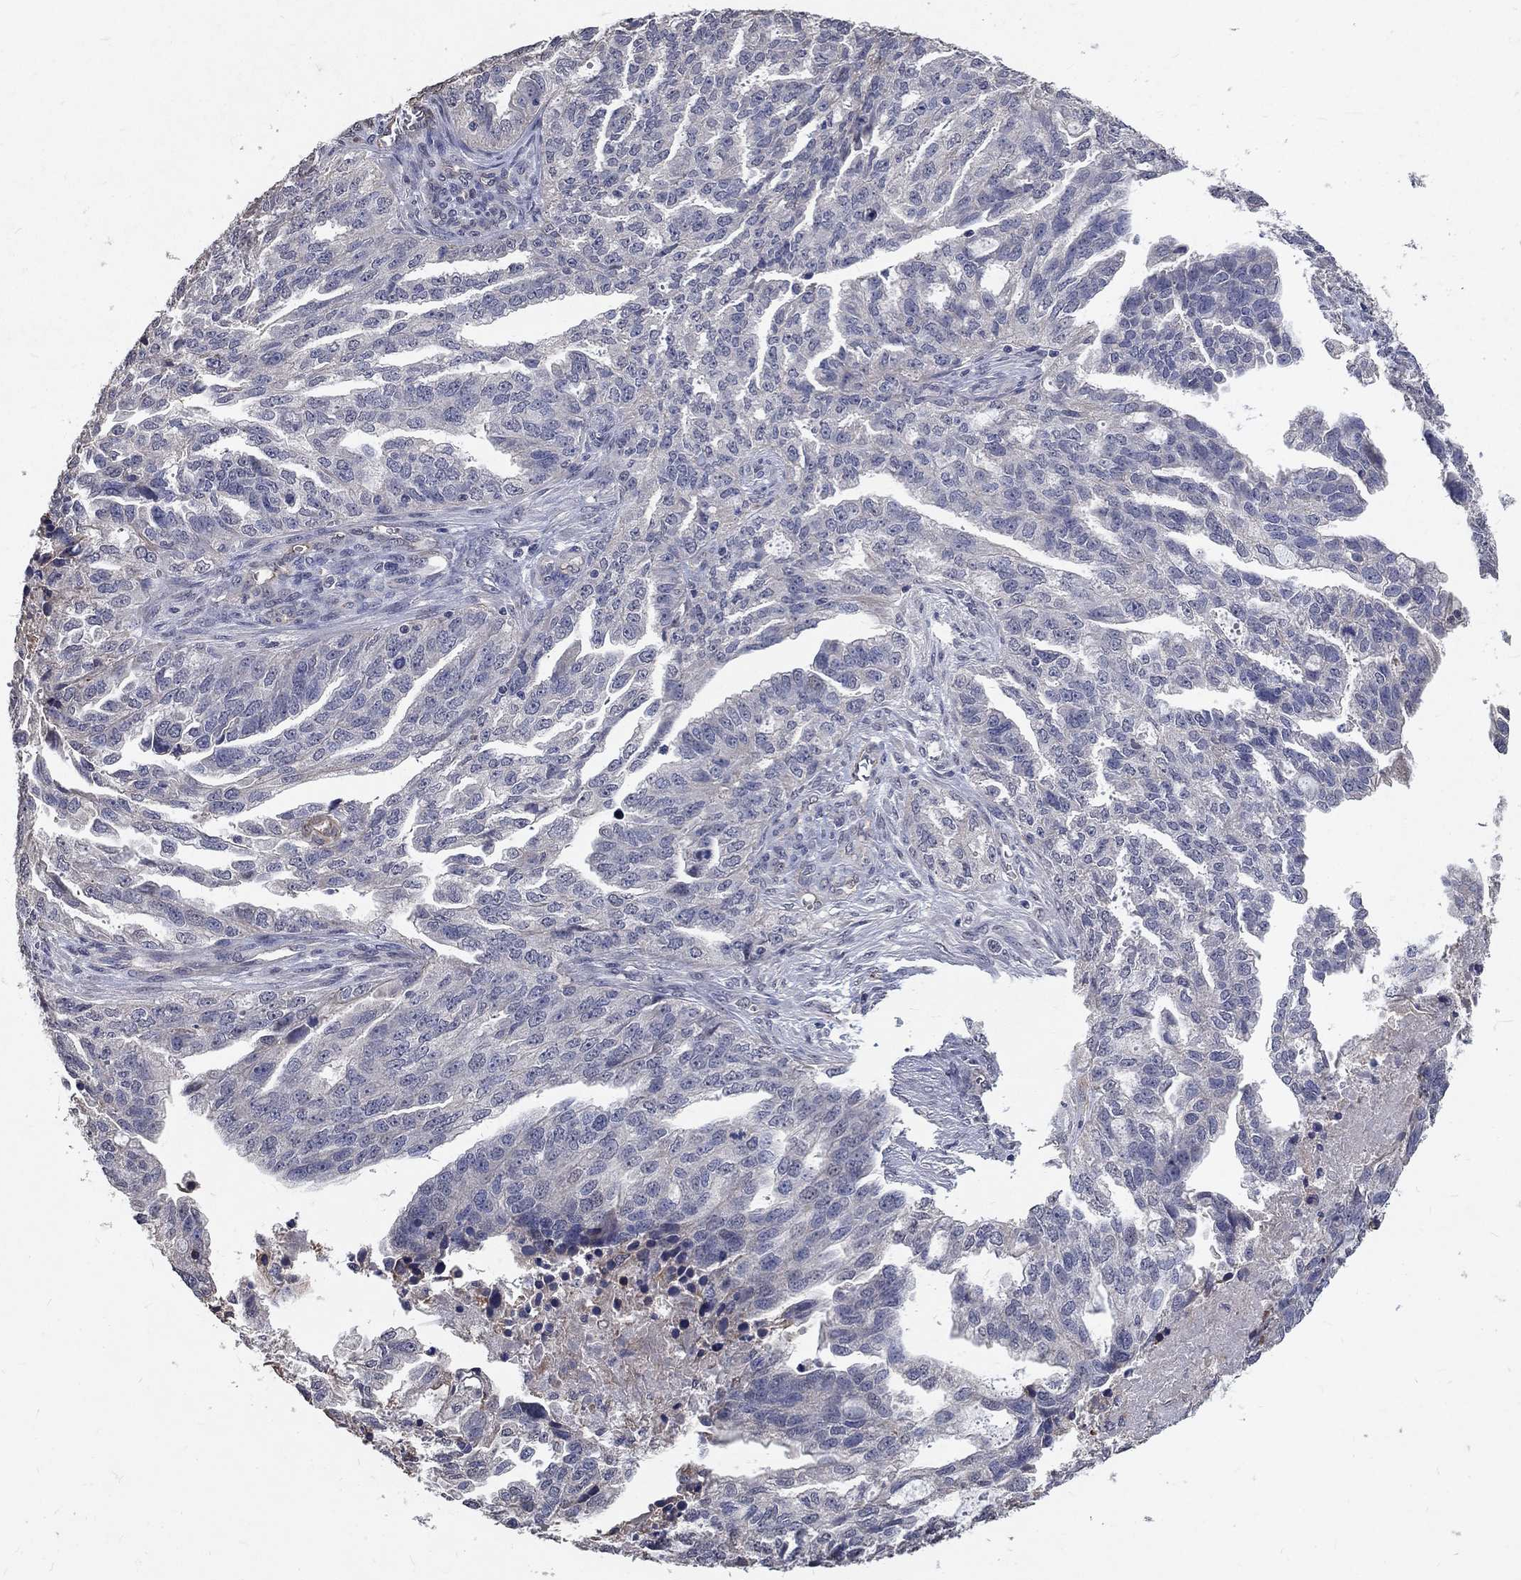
{"staining": {"intensity": "negative", "quantity": "none", "location": "none"}, "tissue": "ovarian cancer", "cell_type": "Tumor cells", "image_type": "cancer", "snomed": [{"axis": "morphology", "description": "Cystadenocarcinoma, serous, NOS"}, {"axis": "topography", "description": "Ovary"}], "caption": "This photomicrograph is of ovarian cancer (serous cystadenocarcinoma) stained with immunohistochemistry (IHC) to label a protein in brown with the nuclei are counter-stained blue. There is no expression in tumor cells.", "gene": "CHST5", "patient": {"sex": "female", "age": 51}}